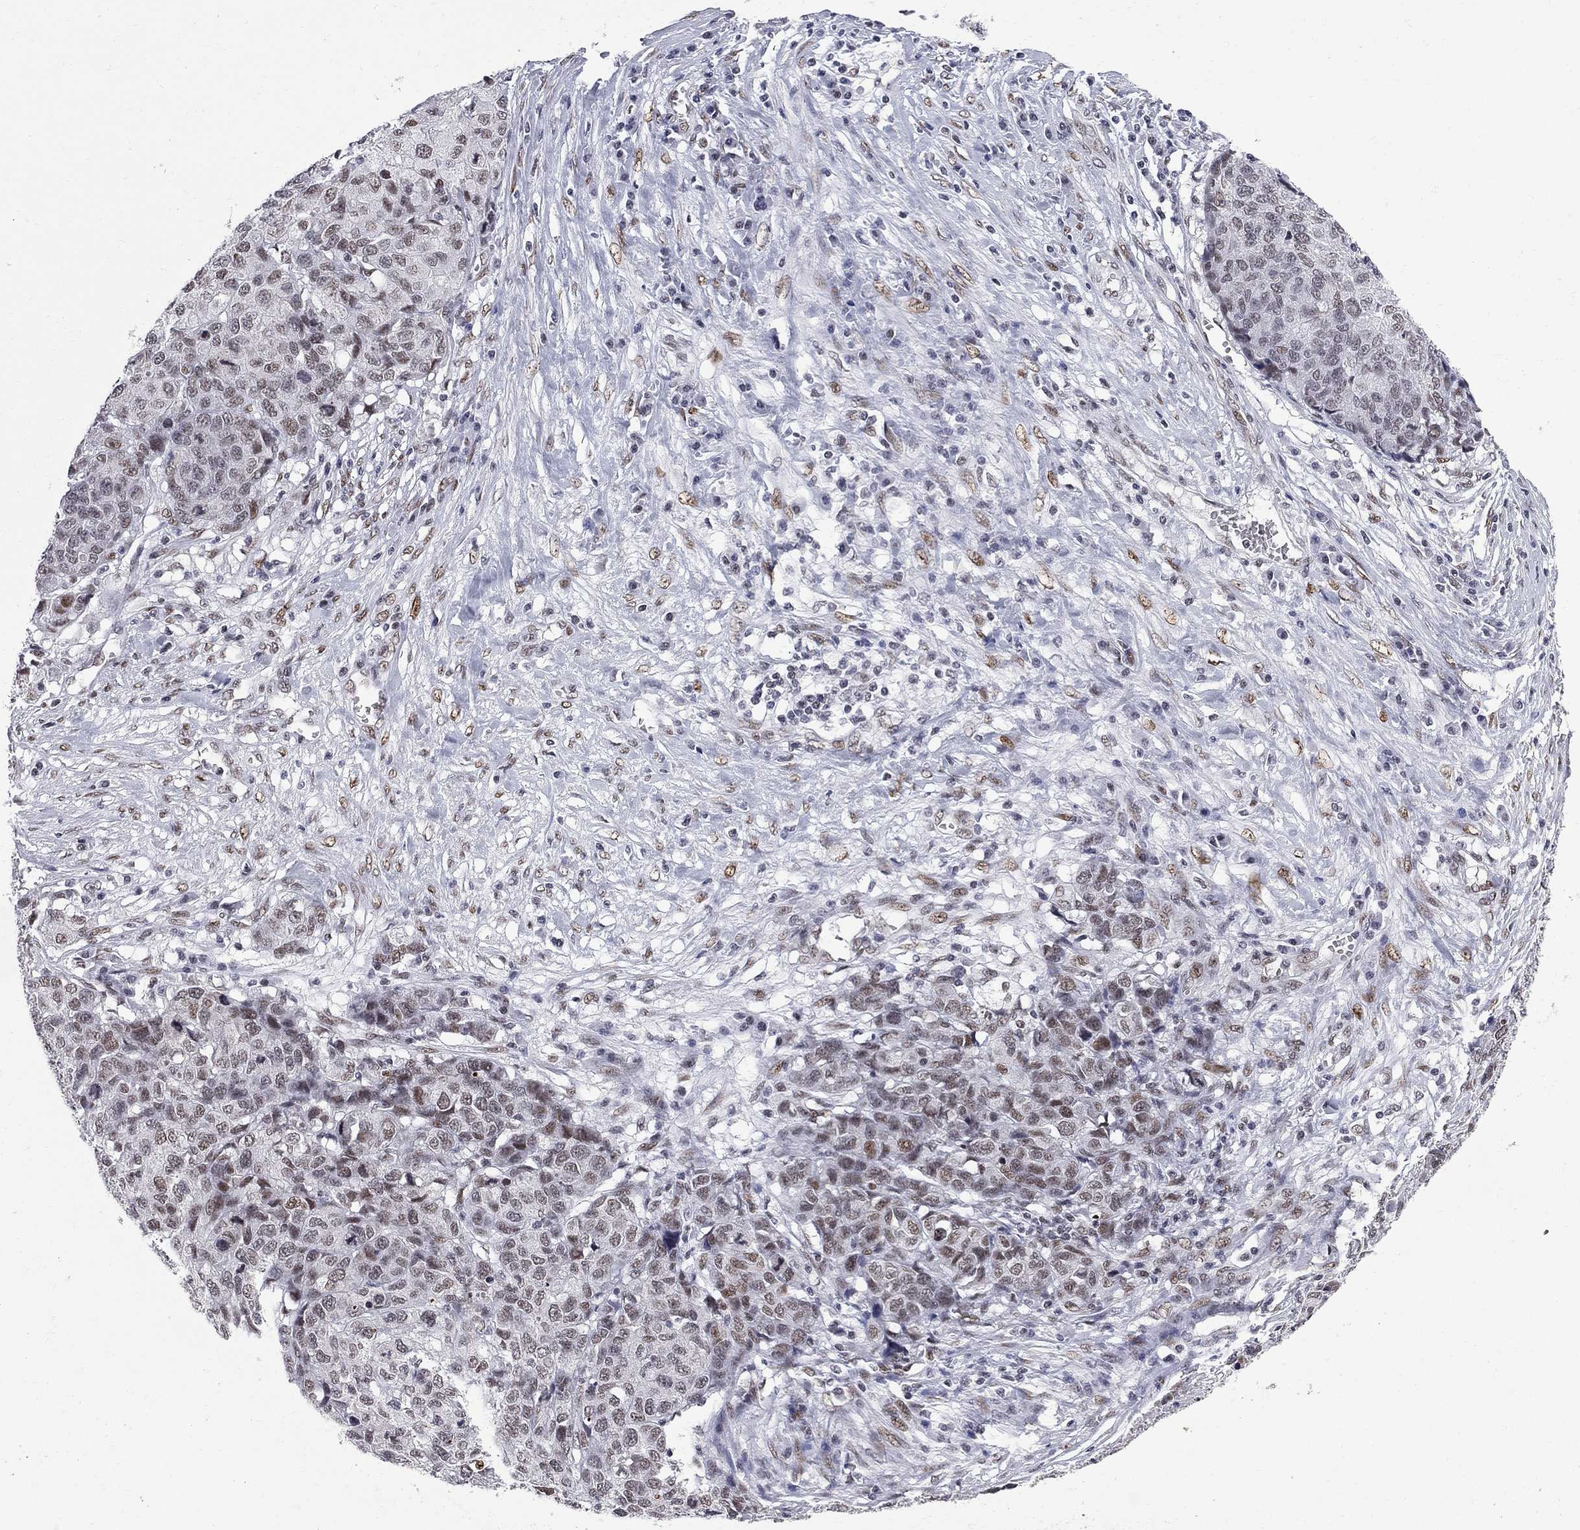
{"staining": {"intensity": "moderate", "quantity": "25%-75%", "location": "nuclear"}, "tissue": "ovarian cancer", "cell_type": "Tumor cells", "image_type": "cancer", "snomed": [{"axis": "morphology", "description": "Cystadenocarcinoma, serous, NOS"}, {"axis": "topography", "description": "Ovary"}], "caption": "There is medium levels of moderate nuclear expression in tumor cells of ovarian cancer, as demonstrated by immunohistochemical staining (brown color).", "gene": "ZBTB47", "patient": {"sex": "female", "age": 87}}